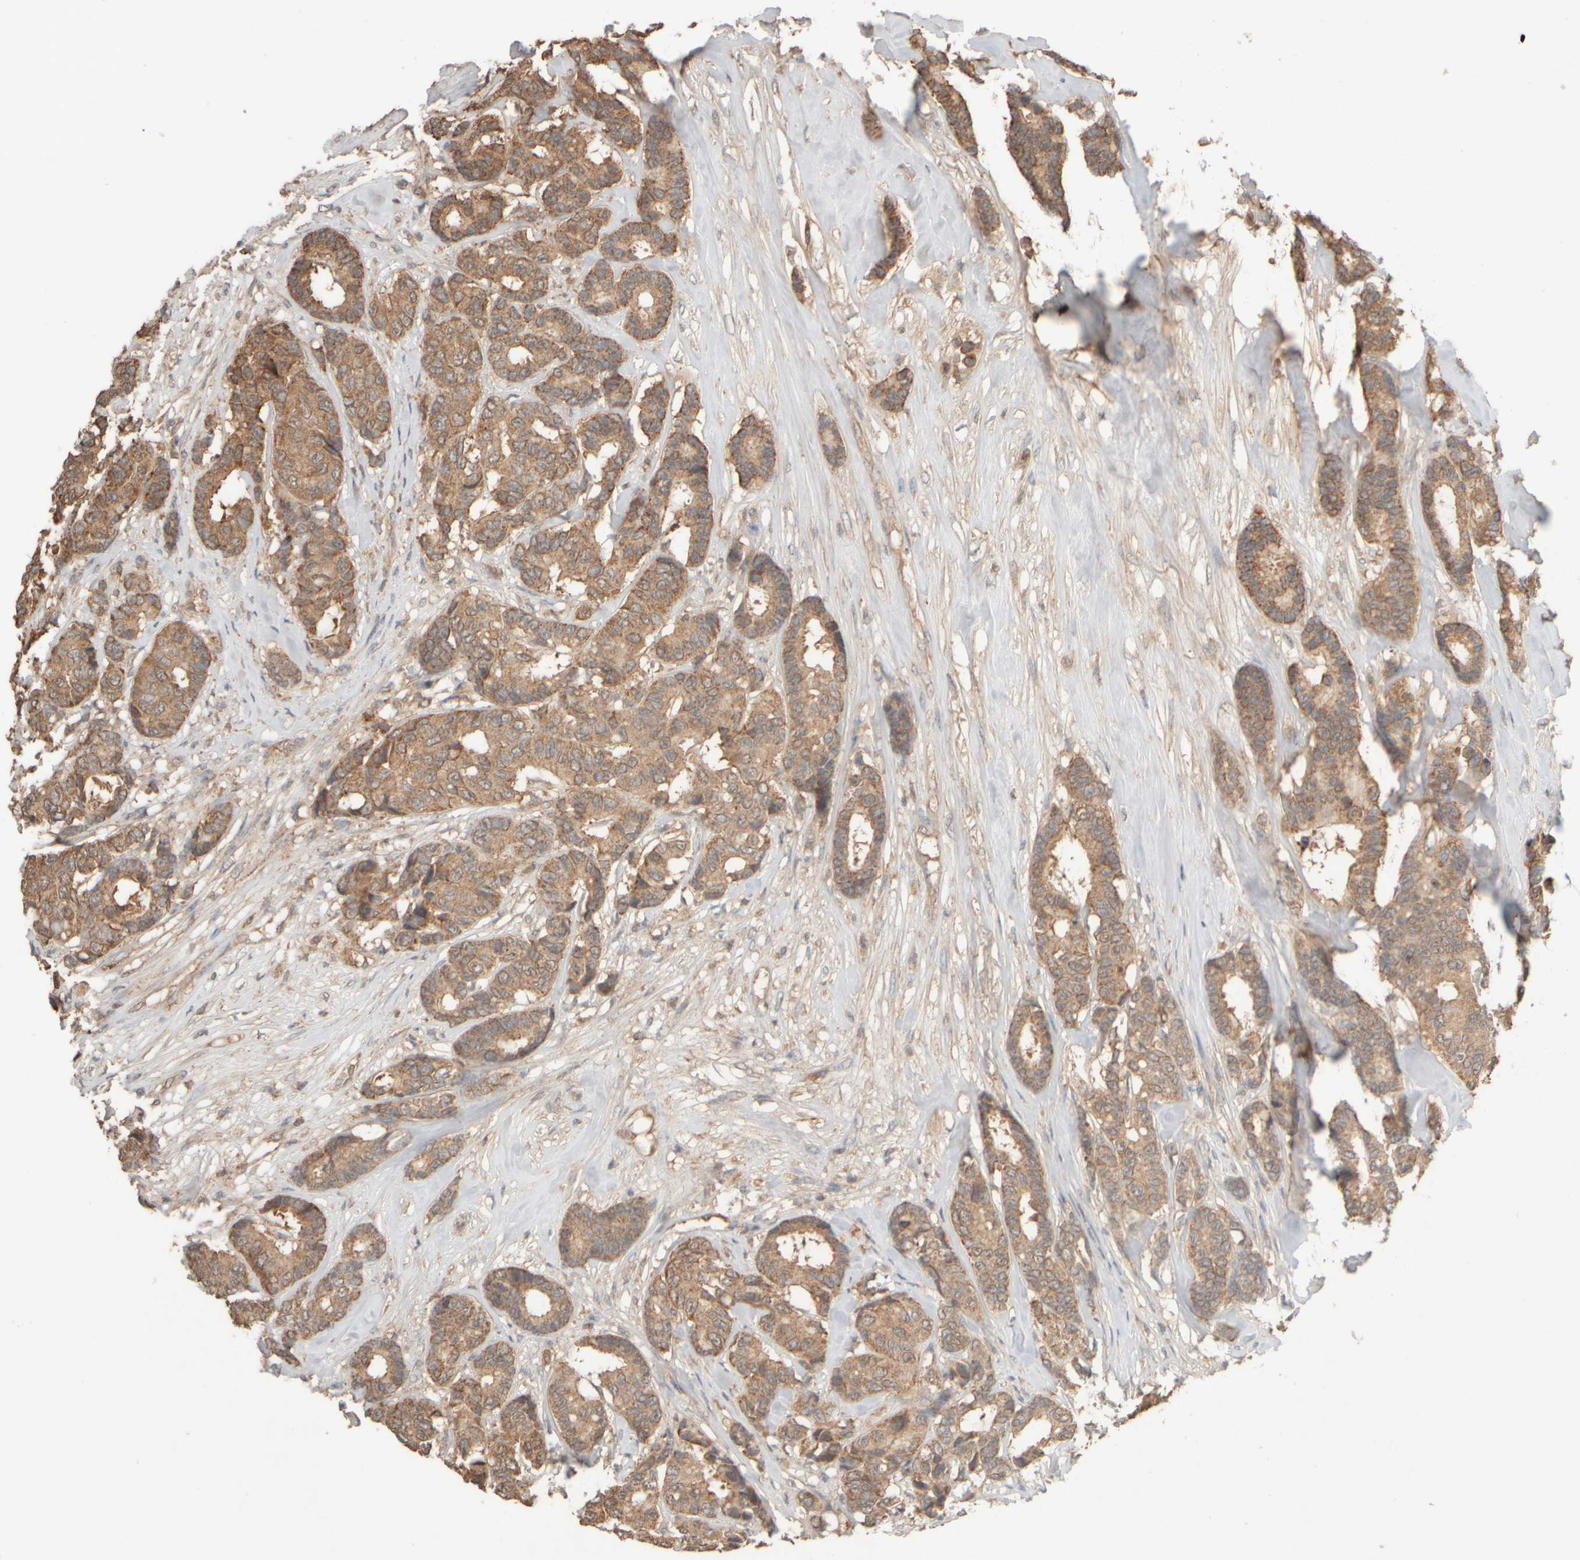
{"staining": {"intensity": "moderate", "quantity": ">75%", "location": "cytoplasmic/membranous"}, "tissue": "breast cancer", "cell_type": "Tumor cells", "image_type": "cancer", "snomed": [{"axis": "morphology", "description": "Duct carcinoma"}, {"axis": "topography", "description": "Breast"}], "caption": "Tumor cells exhibit medium levels of moderate cytoplasmic/membranous expression in about >75% of cells in human breast cancer (intraductal carcinoma).", "gene": "EIF2B3", "patient": {"sex": "female", "age": 87}}